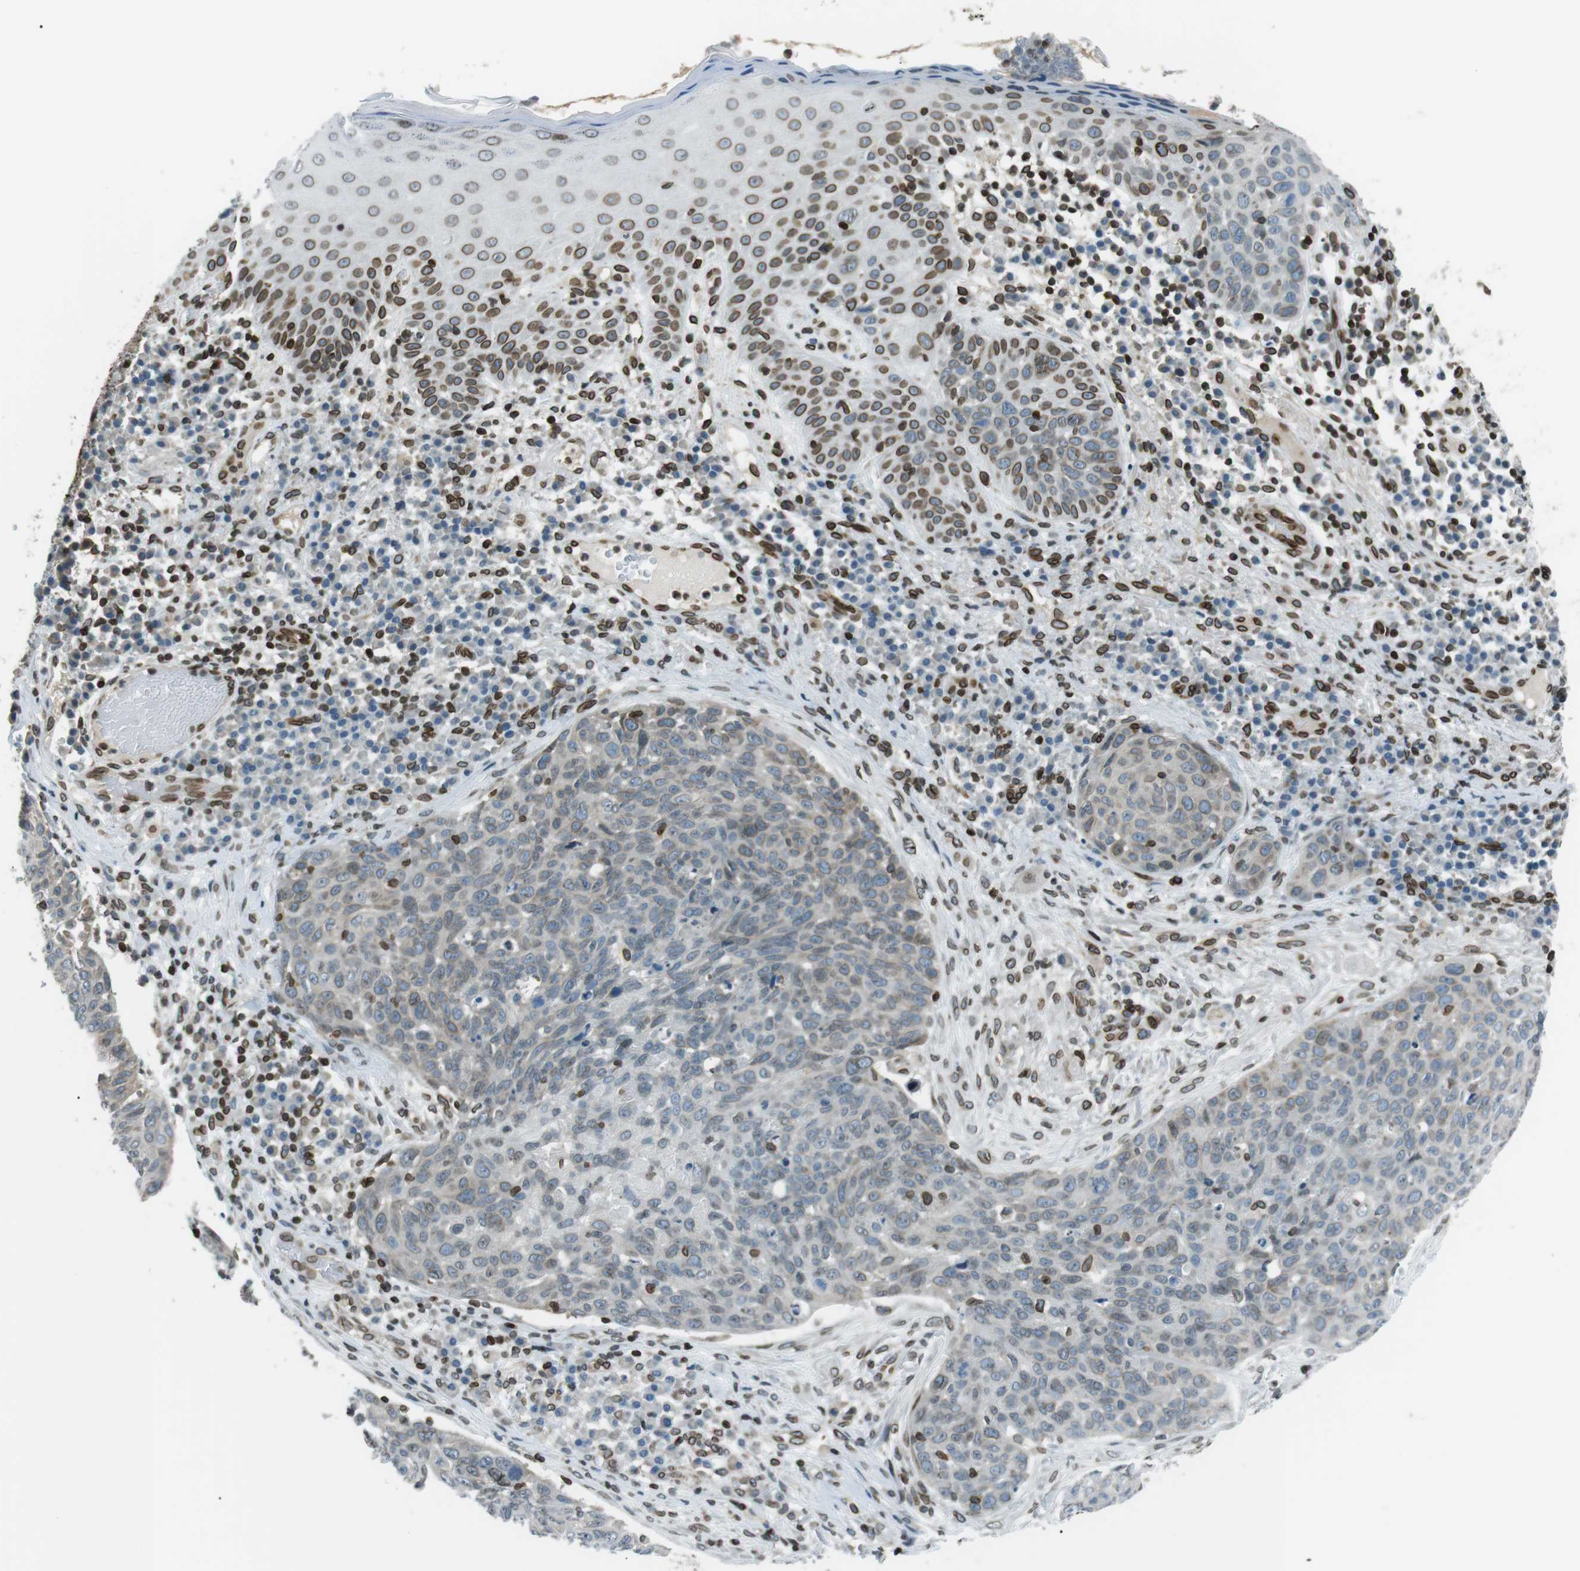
{"staining": {"intensity": "negative", "quantity": "none", "location": "none"}, "tissue": "skin cancer", "cell_type": "Tumor cells", "image_type": "cancer", "snomed": [{"axis": "morphology", "description": "Squamous cell carcinoma in situ, NOS"}, {"axis": "morphology", "description": "Squamous cell carcinoma, NOS"}, {"axis": "topography", "description": "Skin"}], "caption": "Micrograph shows no significant protein positivity in tumor cells of skin cancer (squamous cell carcinoma).", "gene": "TMX4", "patient": {"sex": "male", "age": 93}}